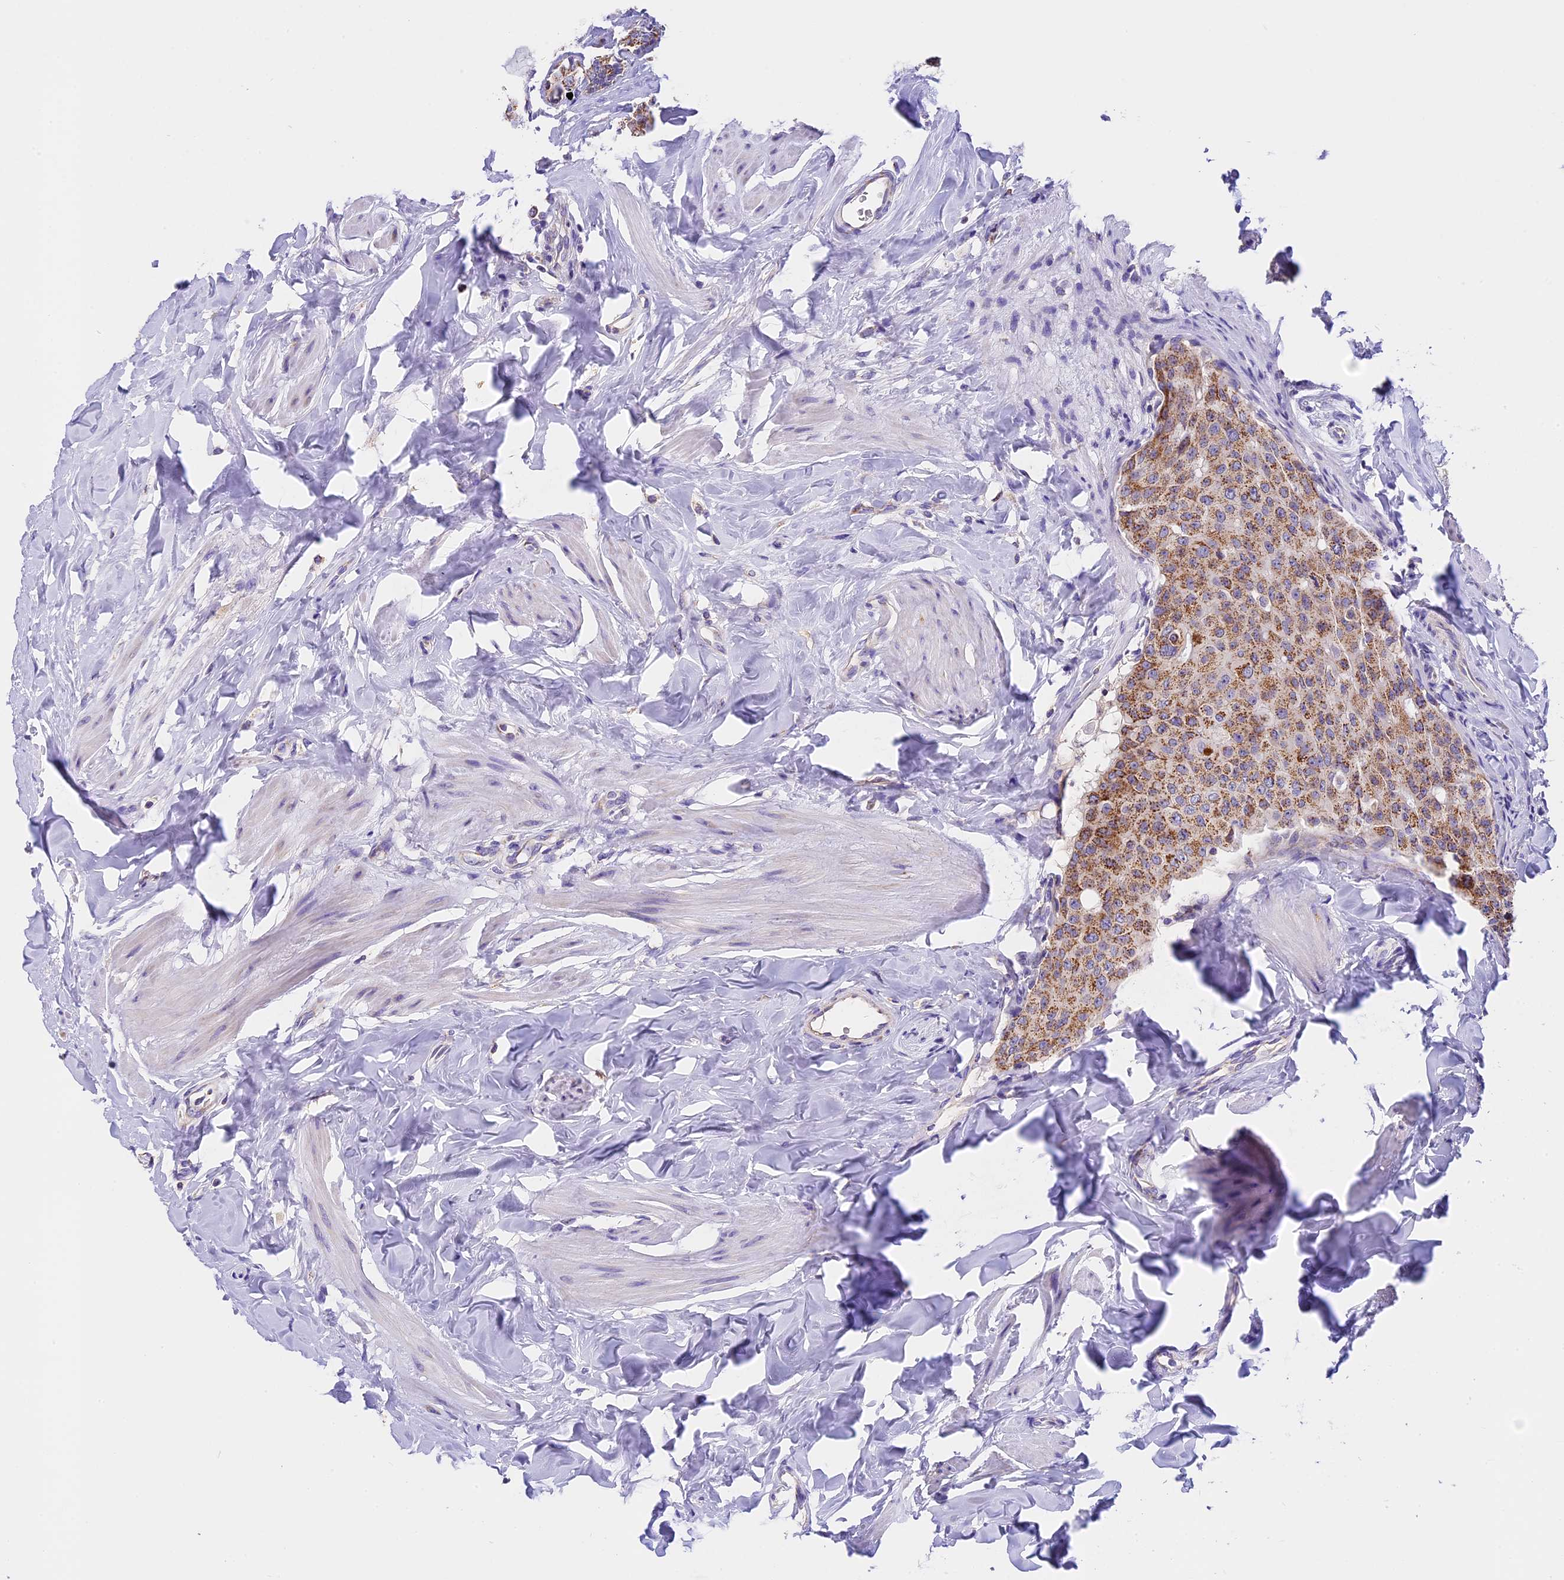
{"staining": {"intensity": "moderate", "quantity": ">75%", "location": "cytoplasmic/membranous"}, "tissue": "breast cancer", "cell_type": "Tumor cells", "image_type": "cancer", "snomed": [{"axis": "morphology", "description": "Duct carcinoma"}, {"axis": "topography", "description": "Breast"}], "caption": "The immunohistochemical stain shows moderate cytoplasmic/membranous positivity in tumor cells of intraductal carcinoma (breast) tissue.", "gene": "MGME1", "patient": {"sex": "female", "age": 40}}